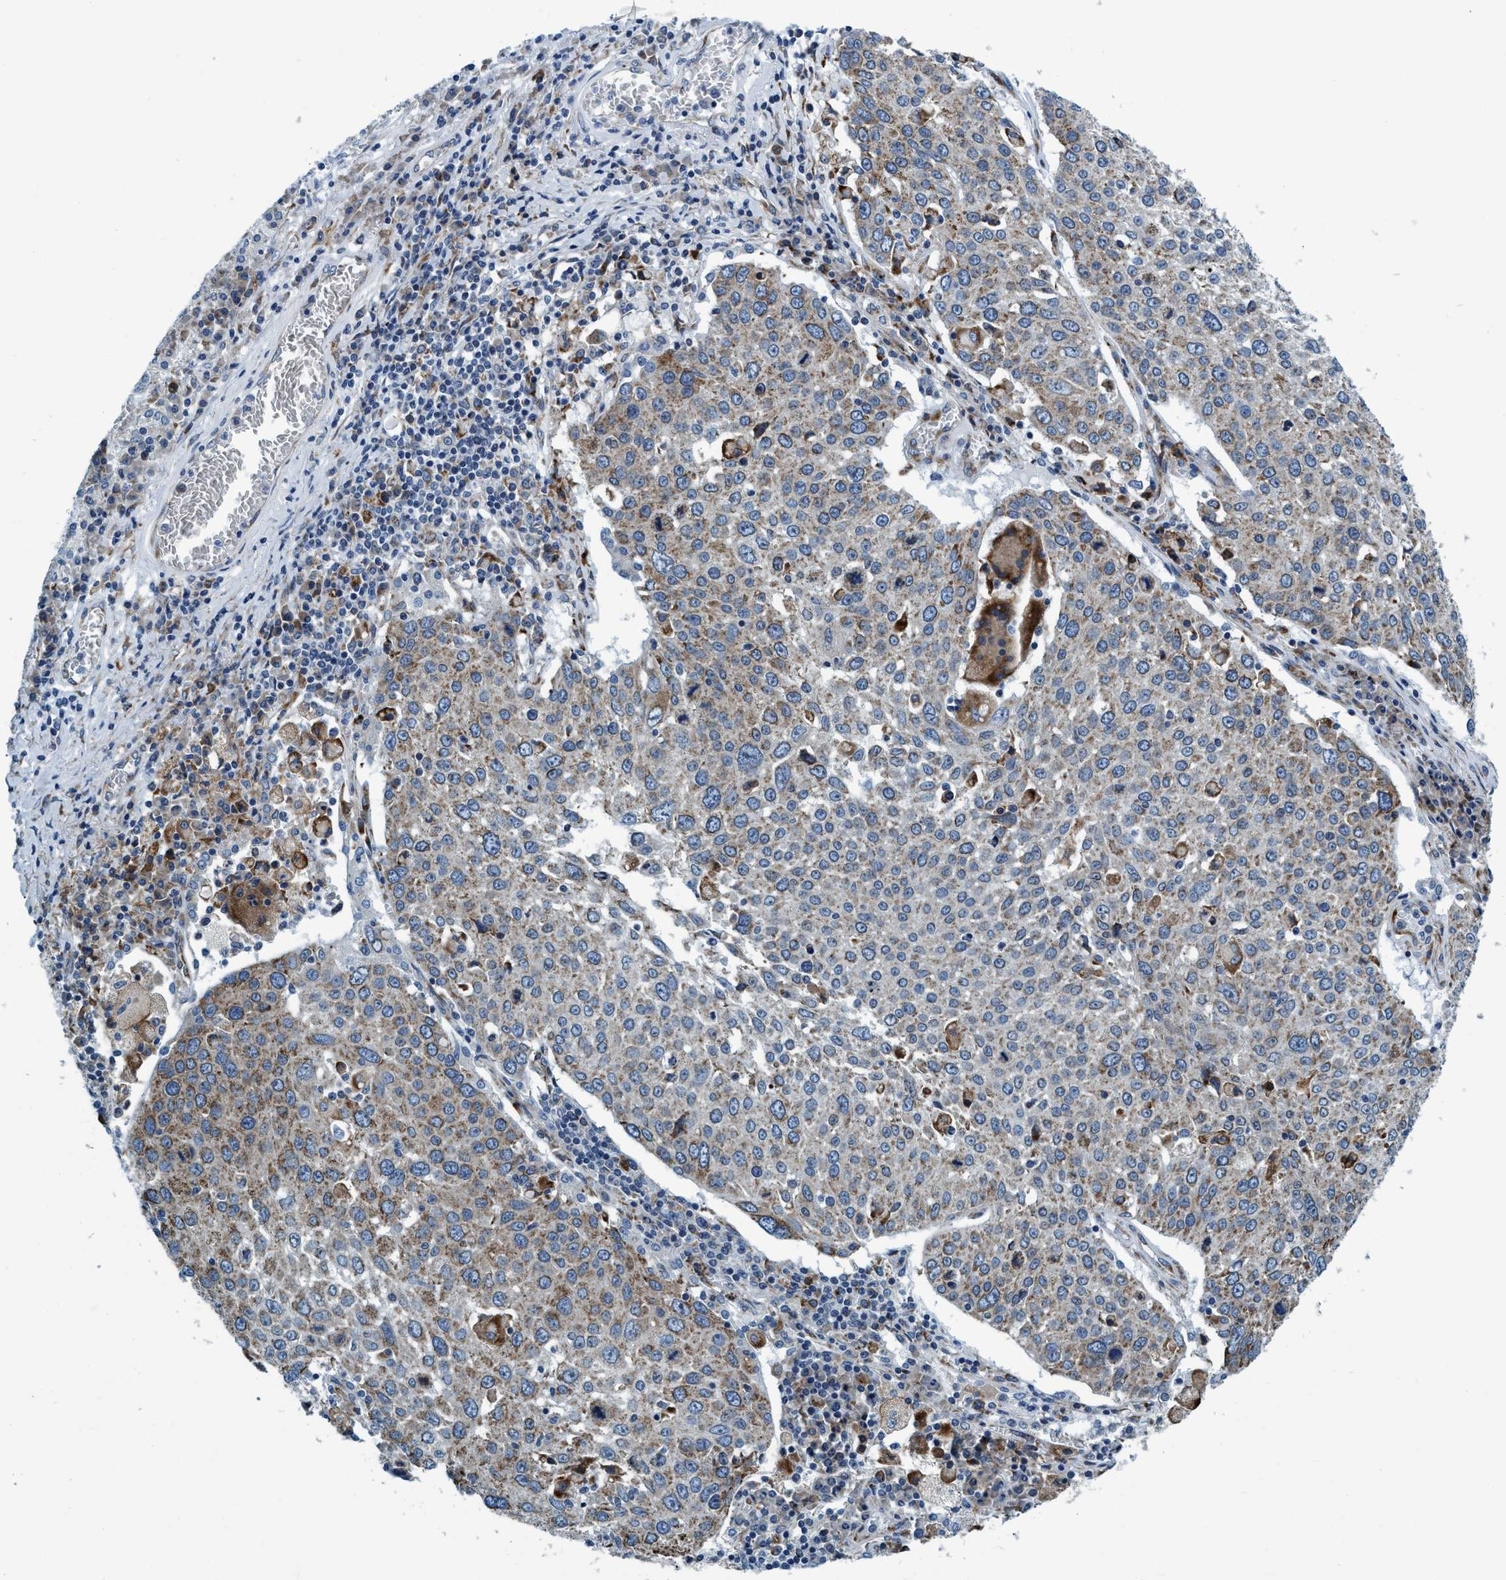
{"staining": {"intensity": "weak", "quantity": "<25%", "location": "cytoplasmic/membranous"}, "tissue": "lung cancer", "cell_type": "Tumor cells", "image_type": "cancer", "snomed": [{"axis": "morphology", "description": "Squamous cell carcinoma, NOS"}, {"axis": "topography", "description": "Lung"}], "caption": "Lung cancer was stained to show a protein in brown. There is no significant positivity in tumor cells. (Brightfield microscopy of DAB immunohistochemistry (IHC) at high magnification).", "gene": "ARMC9", "patient": {"sex": "male", "age": 65}}